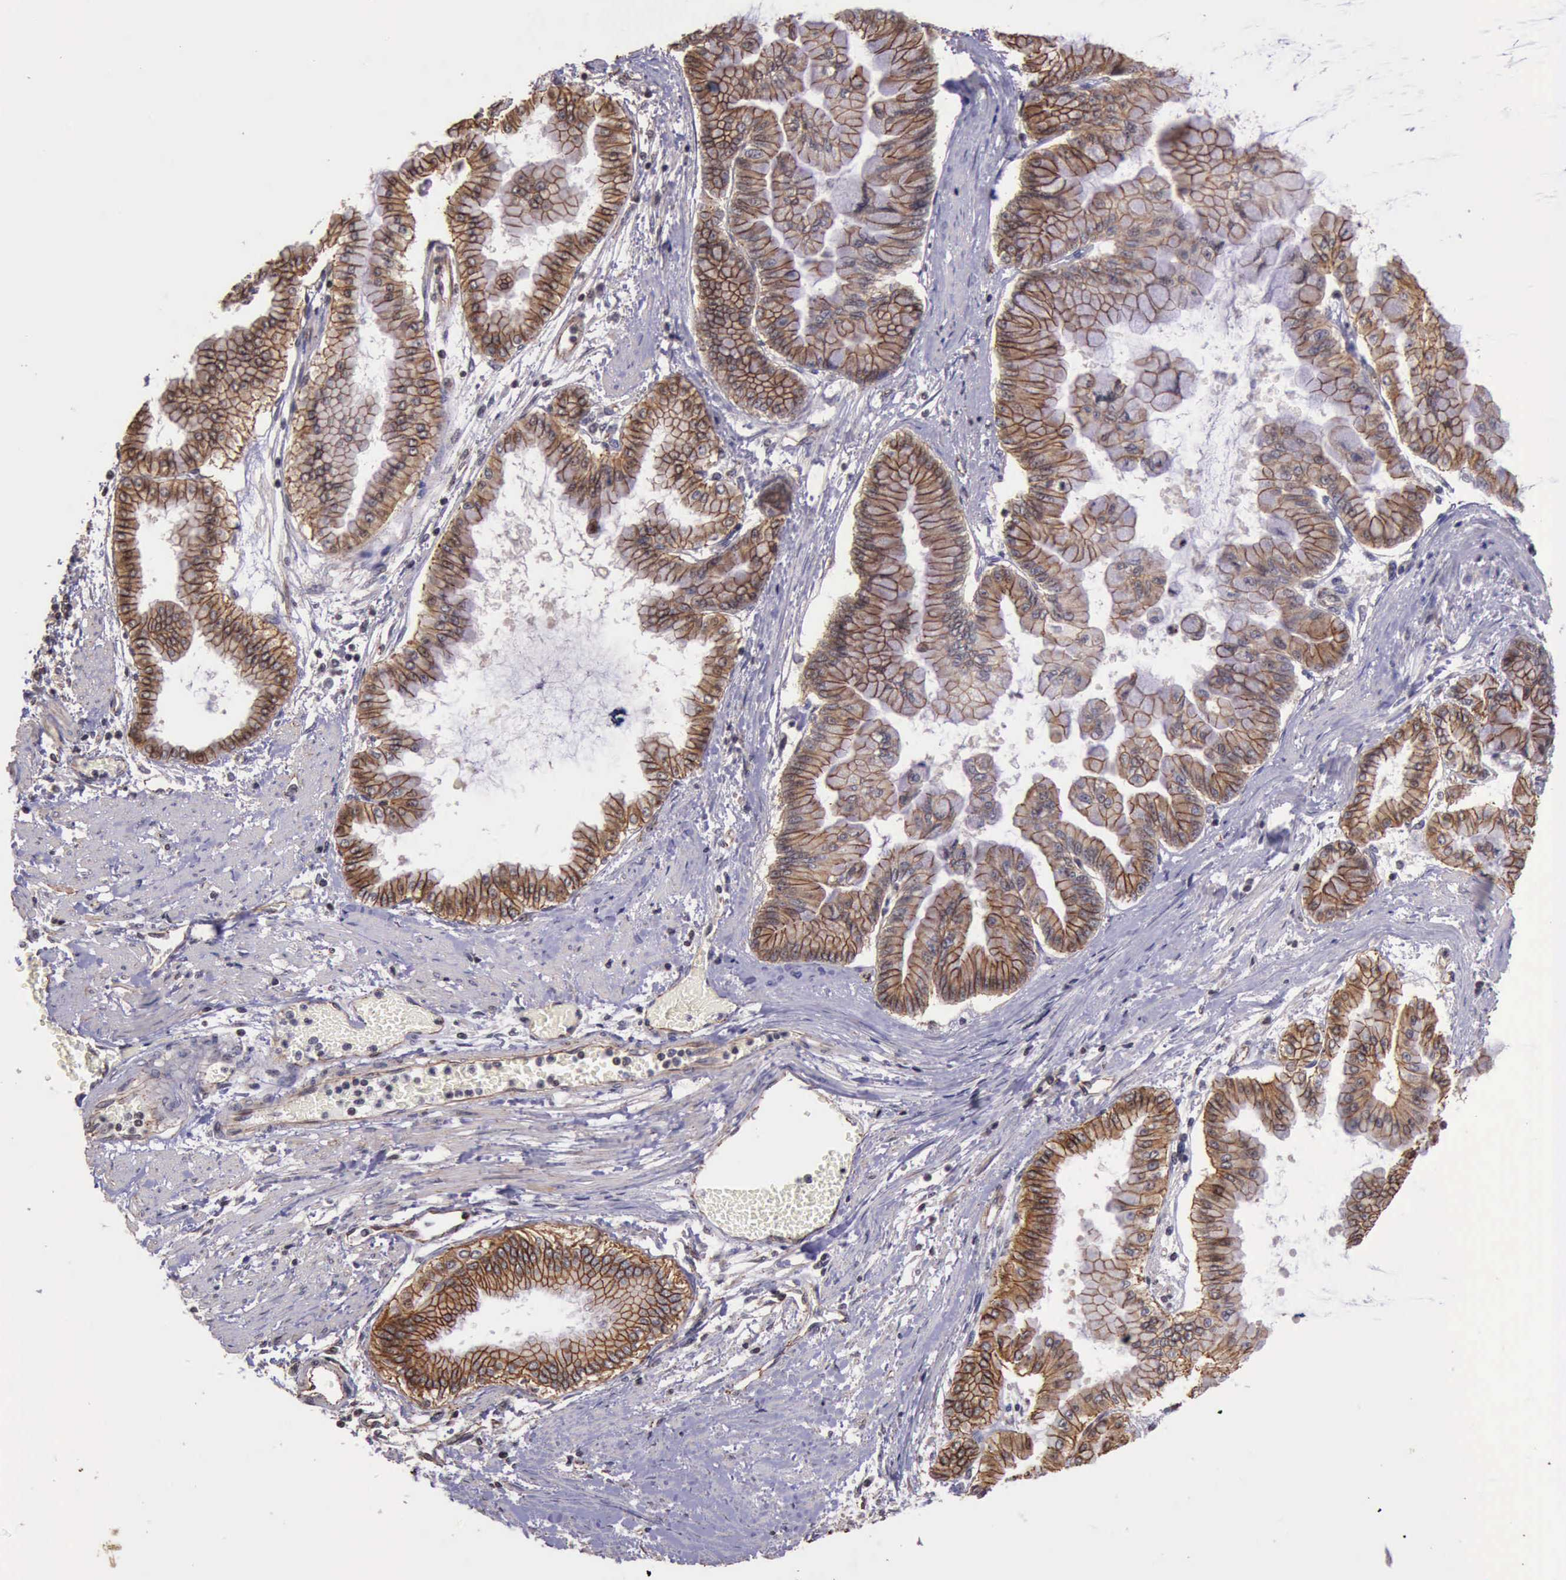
{"staining": {"intensity": "moderate", "quantity": ">75%", "location": "cytoplasmic/membranous"}, "tissue": "liver cancer", "cell_type": "Tumor cells", "image_type": "cancer", "snomed": [{"axis": "morphology", "description": "Cholangiocarcinoma"}, {"axis": "topography", "description": "Liver"}], "caption": "Approximately >75% of tumor cells in human liver cholangiocarcinoma show moderate cytoplasmic/membranous protein expression as visualized by brown immunohistochemical staining.", "gene": "CTNNB1", "patient": {"sex": "female", "age": 79}}